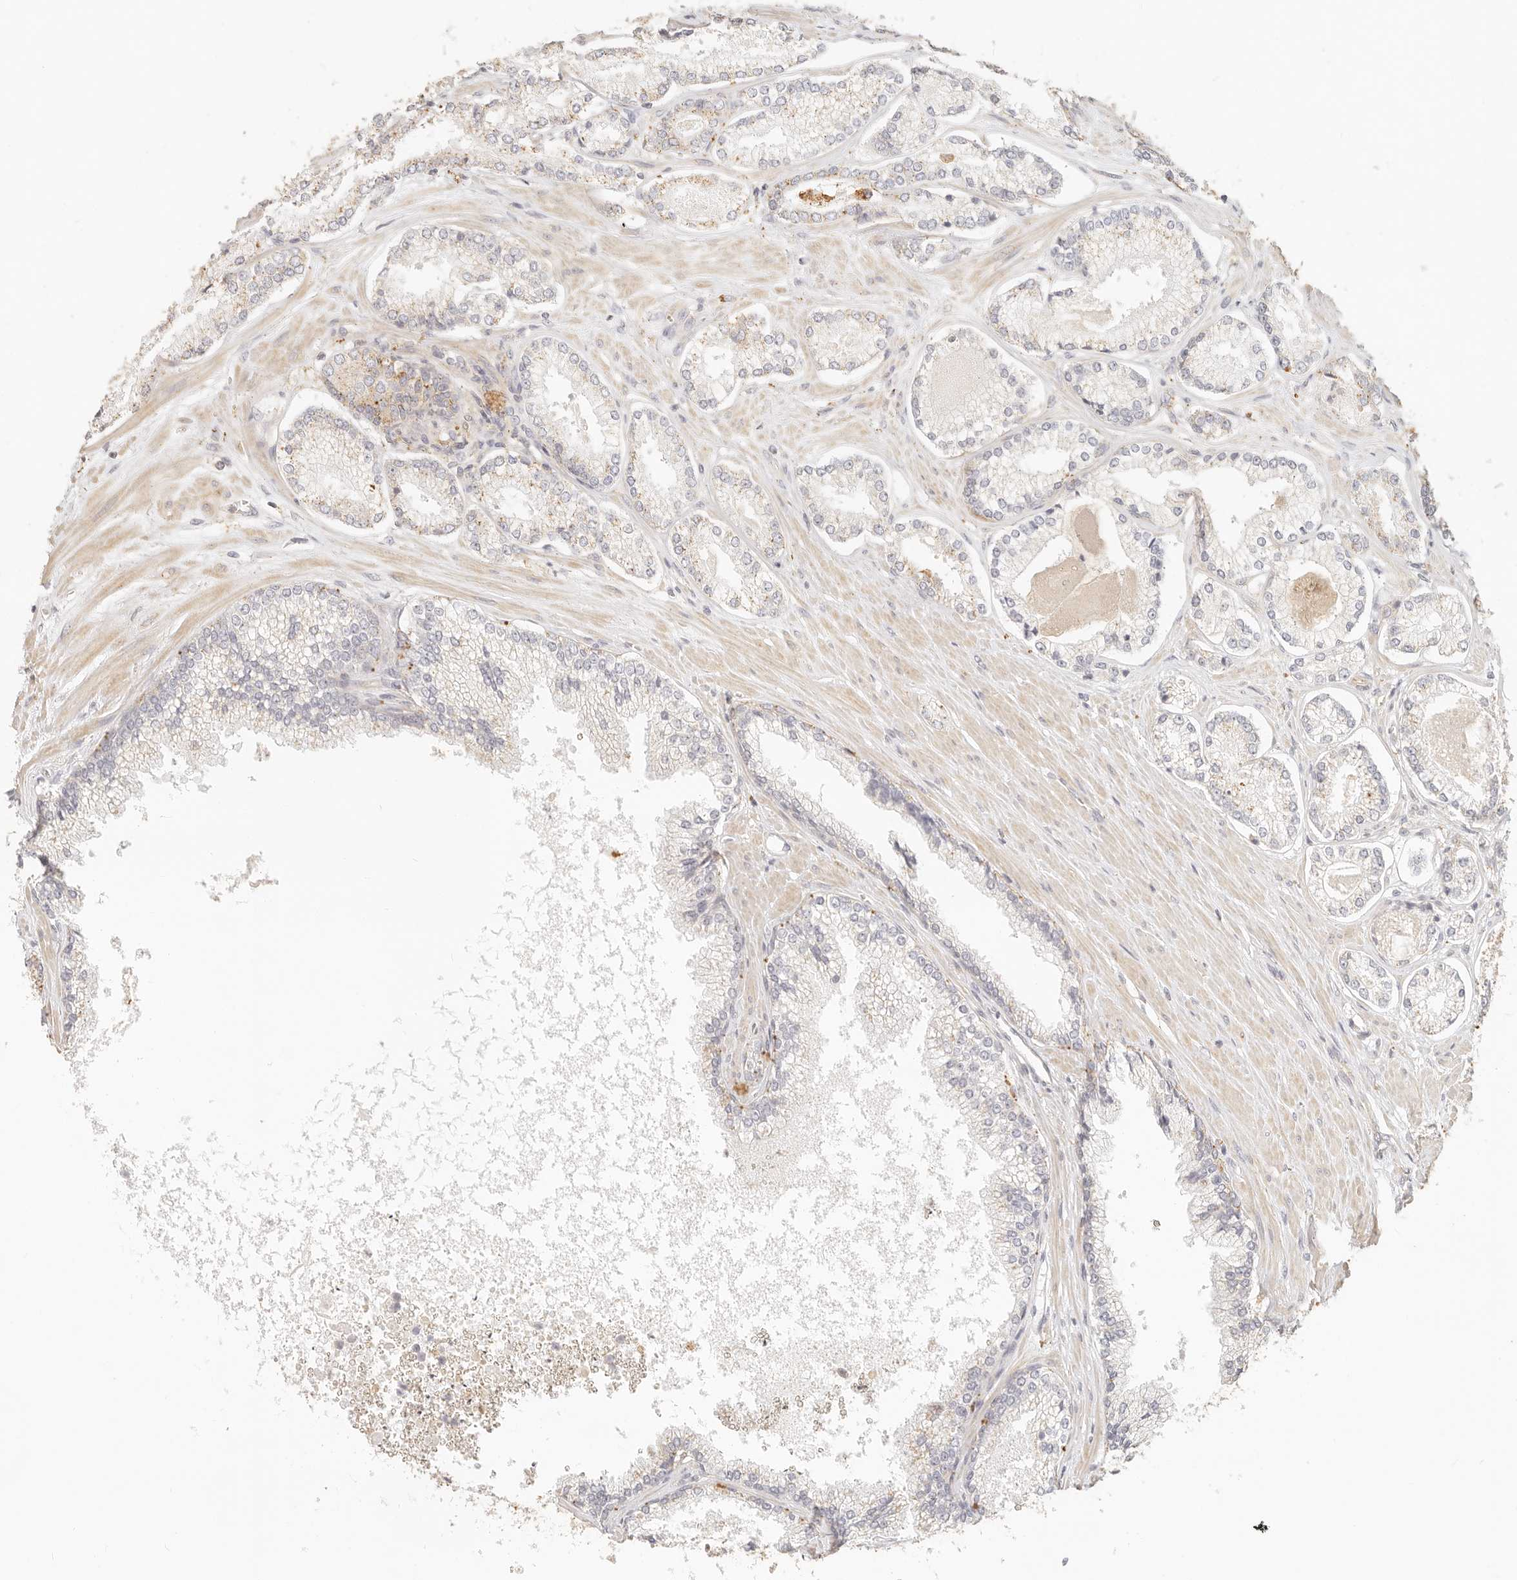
{"staining": {"intensity": "weak", "quantity": "<25%", "location": "cytoplasmic/membranous"}, "tissue": "prostate cancer", "cell_type": "Tumor cells", "image_type": "cancer", "snomed": [{"axis": "morphology", "description": "Adenocarcinoma, High grade"}, {"axis": "topography", "description": "Prostate"}], "caption": "Tumor cells show no significant expression in prostate cancer (adenocarcinoma (high-grade)).", "gene": "CNMD", "patient": {"sex": "male", "age": 73}}